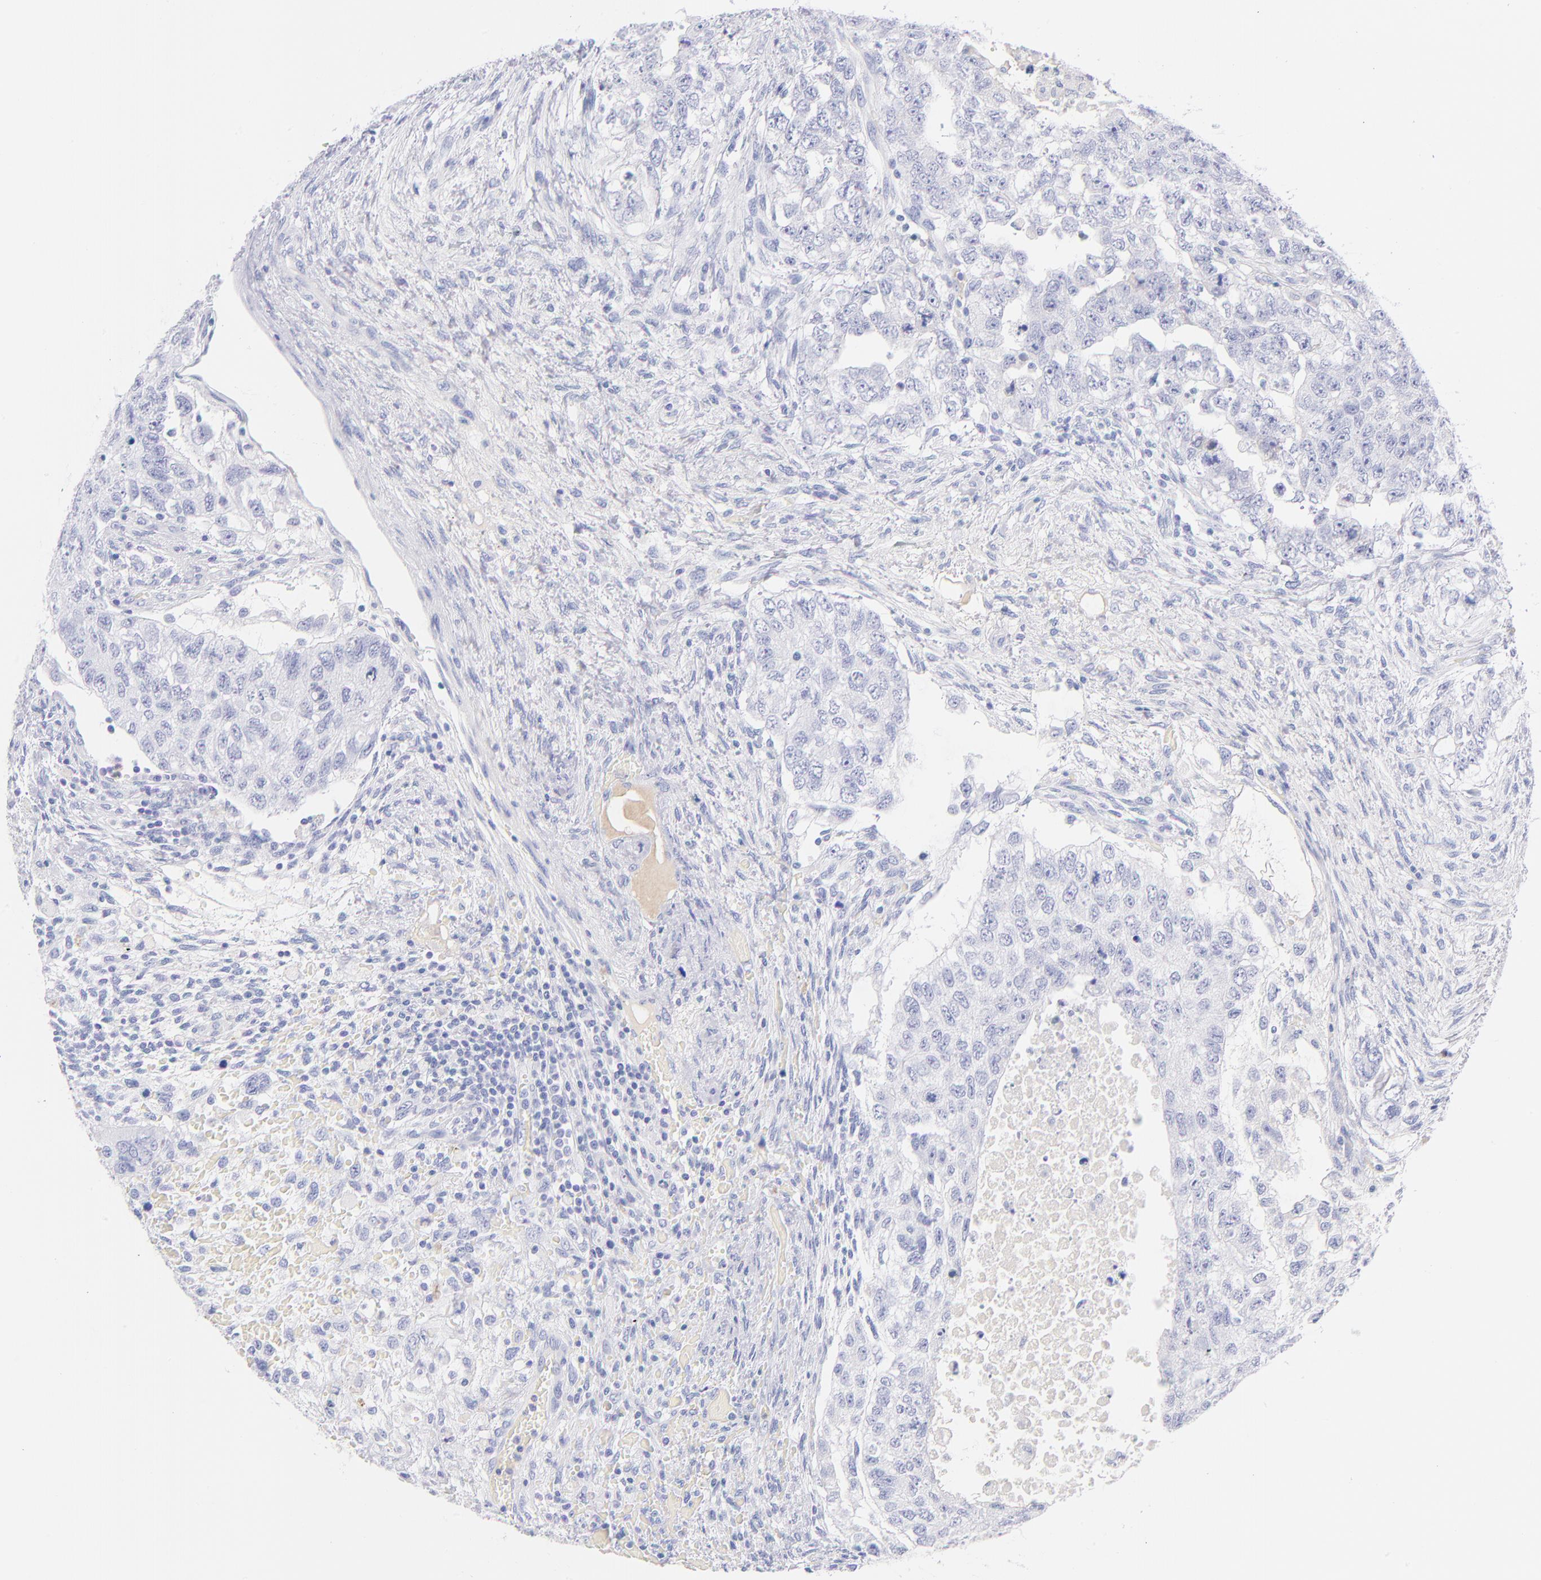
{"staining": {"intensity": "negative", "quantity": "none", "location": "none"}, "tissue": "testis cancer", "cell_type": "Tumor cells", "image_type": "cancer", "snomed": [{"axis": "morphology", "description": "Carcinoma, Embryonal, NOS"}, {"axis": "topography", "description": "Testis"}], "caption": "An image of testis cancer (embryonal carcinoma) stained for a protein demonstrates no brown staining in tumor cells. (Stains: DAB (3,3'-diaminobenzidine) IHC with hematoxylin counter stain, Microscopy: brightfield microscopy at high magnification).", "gene": "HP", "patient": {"sex": "male", "age": 36}}